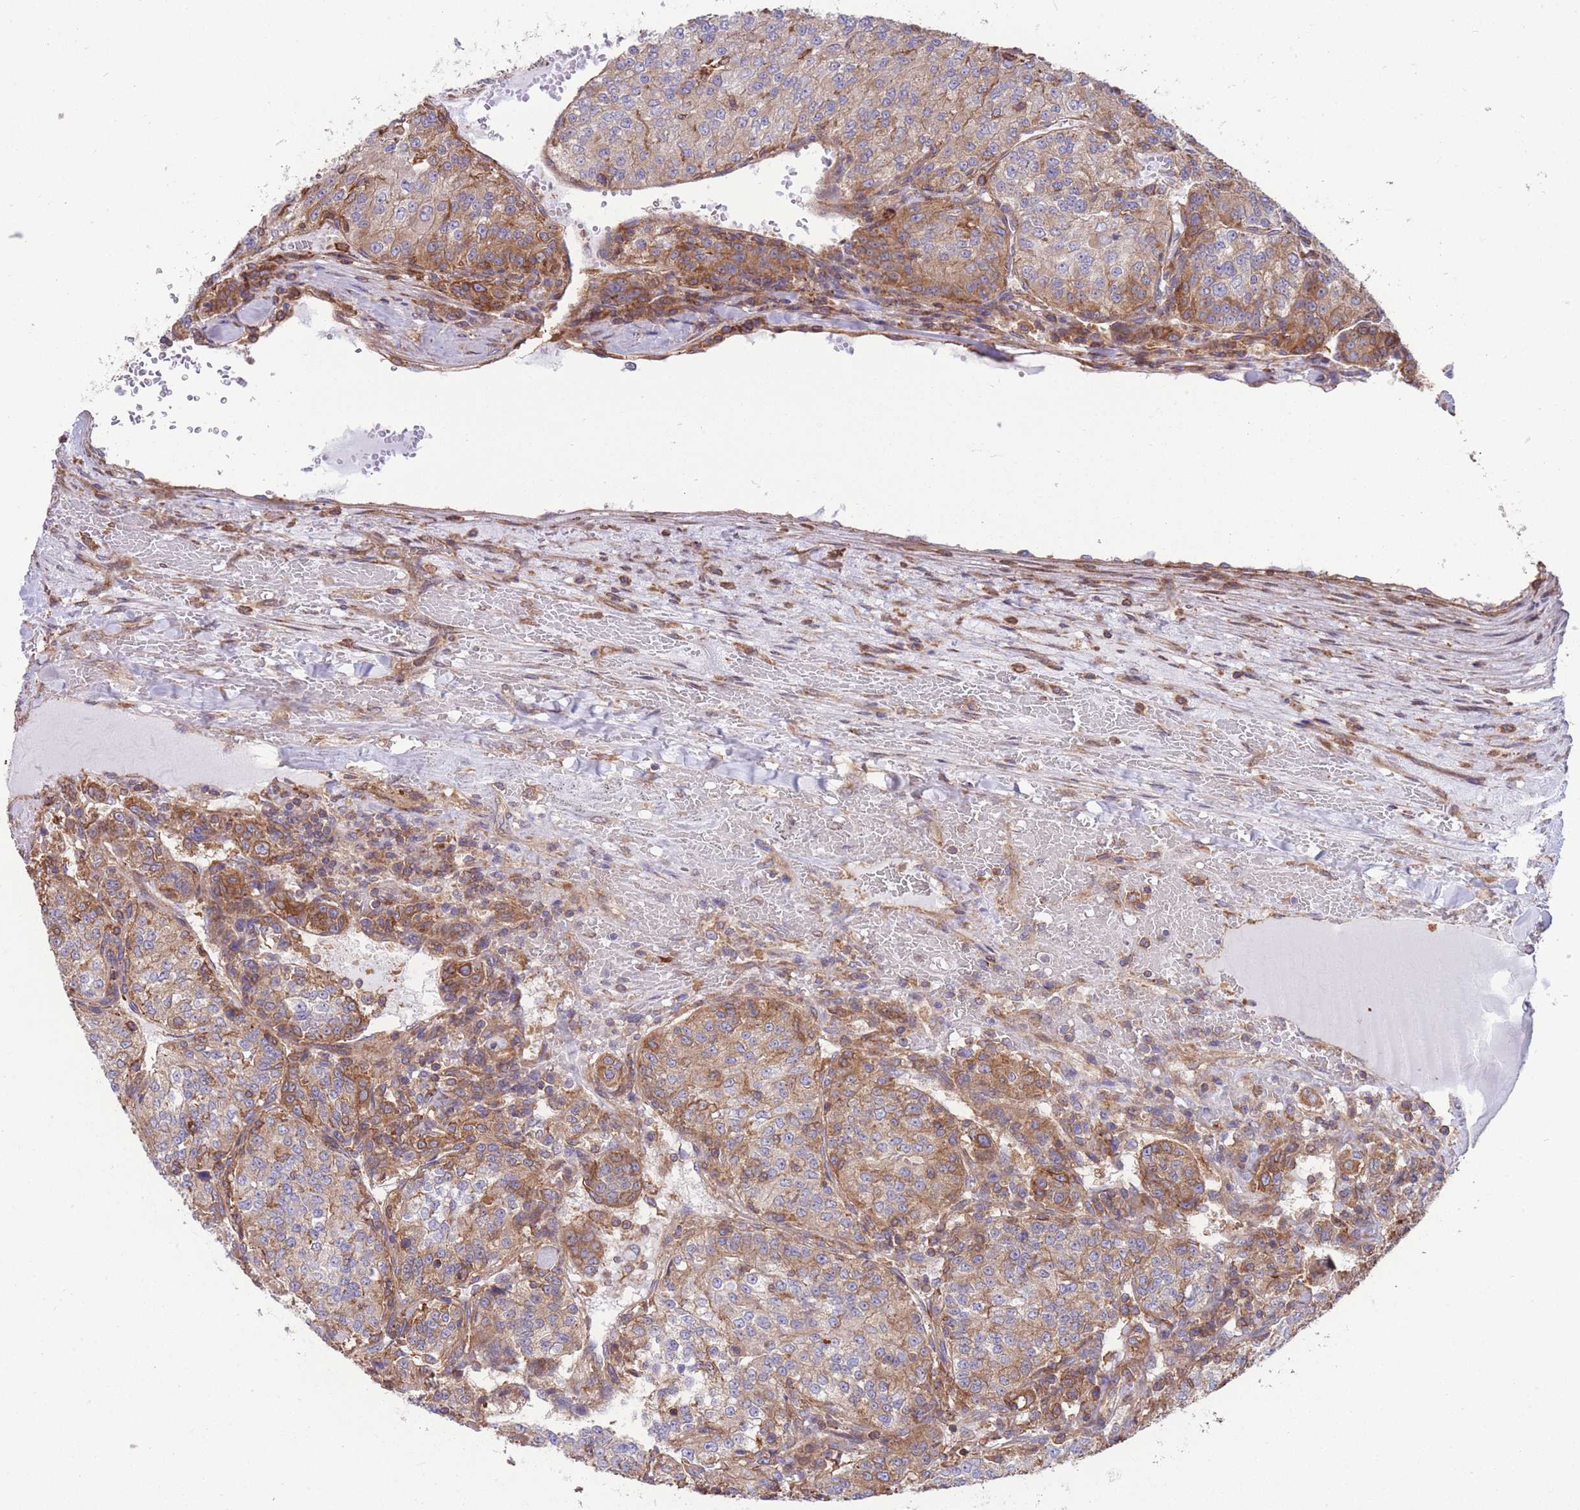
{"staining": {"intensity": "moderate", "quantity": "25%-75%", "location": "cytoplasmic/membranous"}, "tissue": "renal cancer", "cell_type": "Tumor cells", "image_type": "cancer", "snomed": [{"axis": "morphology", "description": "Adenocarcinoma, NOS"}, {"axis": "topography", "description": "Kidney"}], "caption": "Immunohistochemical staining of human renal cancer (adenocarcinoma) reveals moderate cytoplasmic/membranous protein positivity in about 25%-75% of tumor cells.", "gene": "LRRN4CL", "patient": {"sex": "female", "age": 63}}